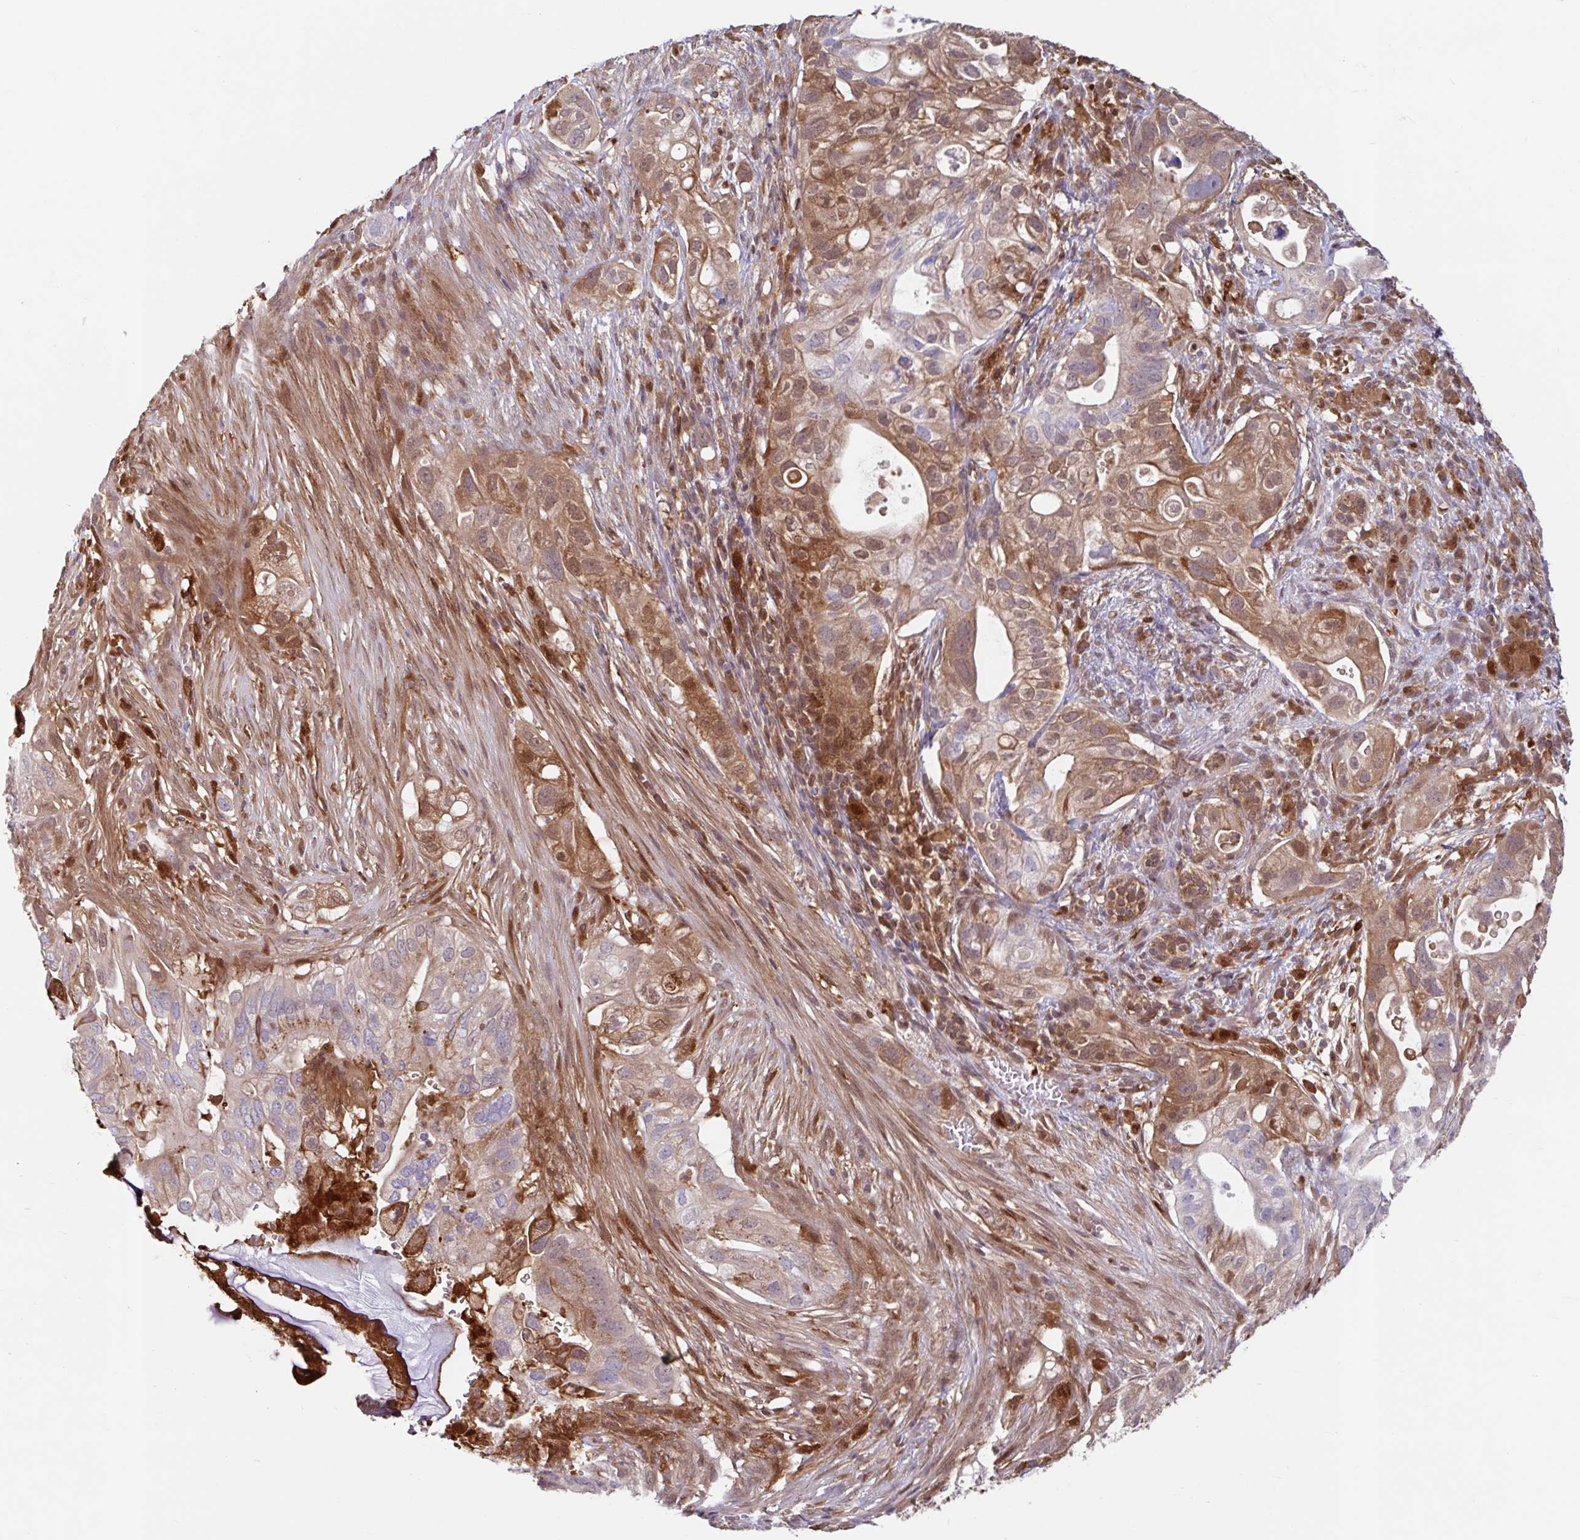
{"staining": {"intensity": "moderate", "quantity": ">75%", "location": "cytoplasmic/membranous,nuclear"}, "tissue": "pancreatic cancer", "cell_type": "Tumor cells", "image_type": "cancer", "snomed": [{"axis": "morphology", "description": "Adenocarcinoma, NOS"}, {"axis": "topography", "description": "Pancreas"}], "caption": "IHC photomicrograph of neoplastic tissue: human adenocarcinoma (pancreatic) stained using immunohistochemistry (IHC) shows medium levels of moderate protein expression localized specifically in the cytoplasmic/membranous and nuclear of tumor cells, appearing as a cytoplasmic/membranous and nuclear brown color.", "gene": "BLVRA", "patient": {"sex": "female", "age": 72}}